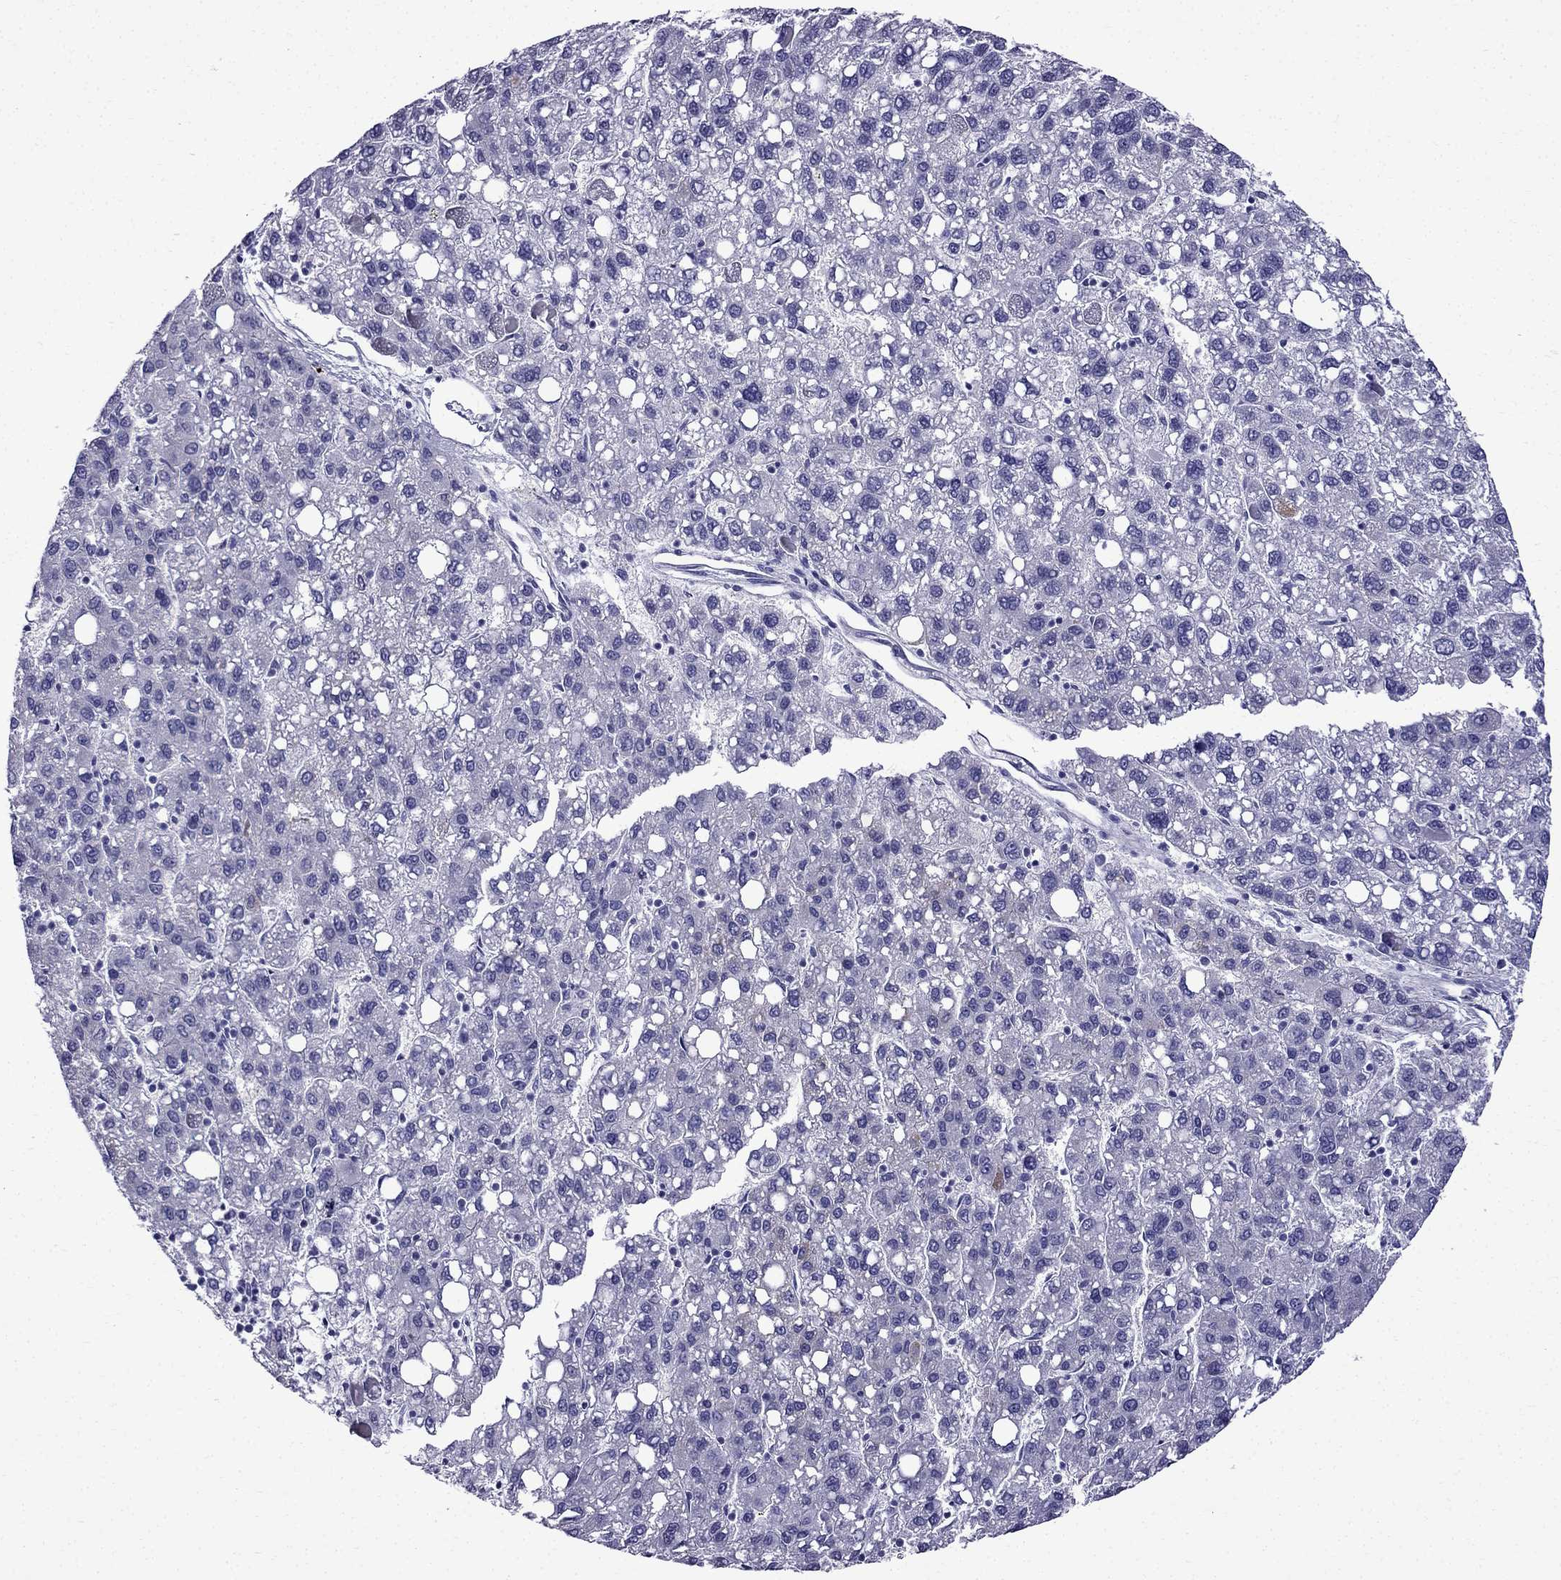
{"staining": {"intensity": "negative", "quantity": "none", "location": "none"}, "tissue": "liver cancer", "cell_type": "Tumor cells", "image_type": "cancer", "snomed": [{"axis": "morphology", "description": "Carcinoma, Hepatocellular, NOS"}, {"axis": "topography", "description": "Liver"}], "caption": "This is an immunohistochemistry (IHC) image of liver cancer (hepatocellular carcinoma). There is no expression in tumor cells.", "gene": "ERC2", "patient": {"sex": "female", "age": 82}}